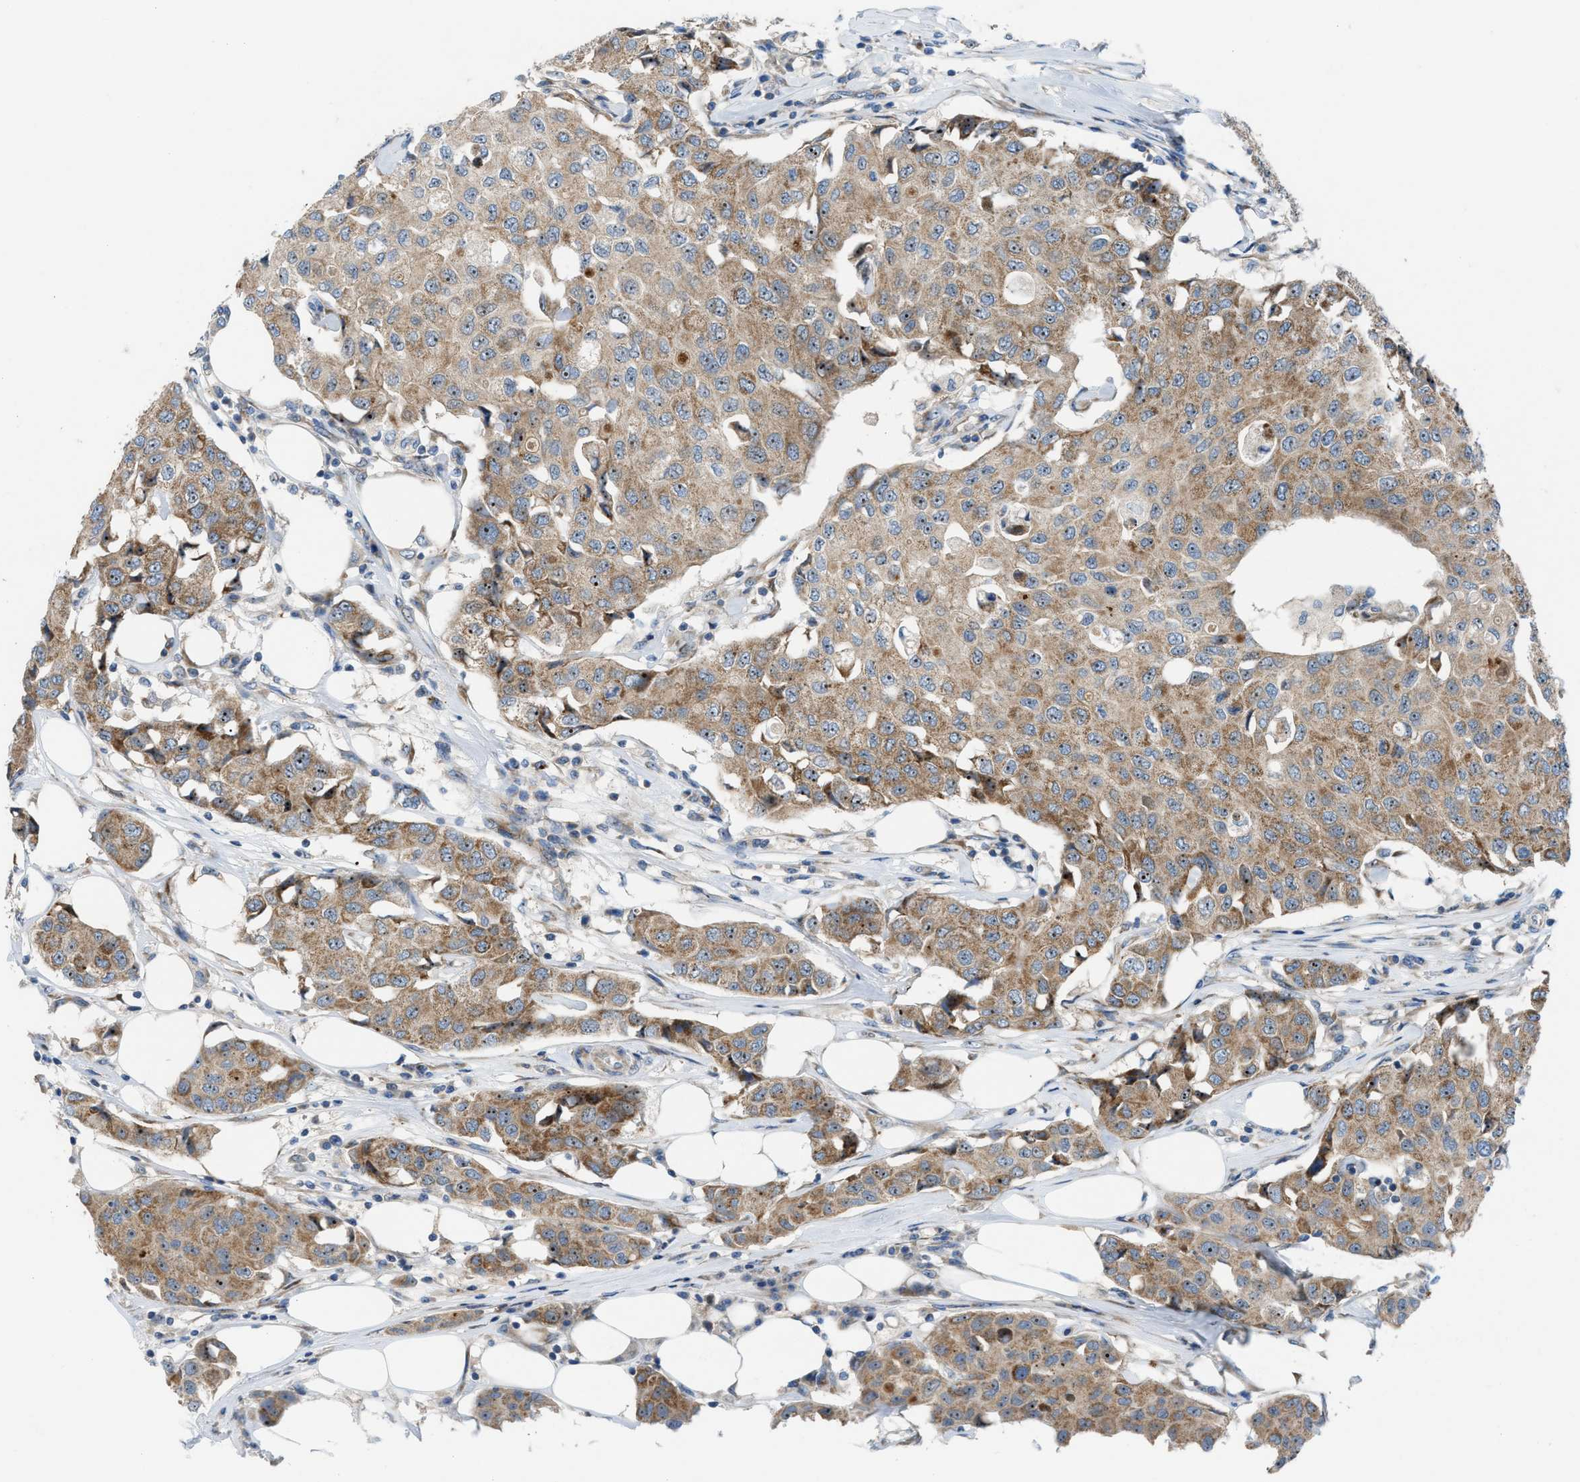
{"staining": {"intensity": "moderate", "quantity": ">75%", "location": "cytoplasmic/membranous,nuclear"}, "tissue": "breast cancer", "cell_type": "Tumor cells", "image_type": "cancer", "snomed": [{"axis": "morphology", "description": "Duct carcinoma"}, {"axis": "topography", "description": "Breast"}], "caption": "Immunohistochemistry micrograph of neoplastic tissue: breast infiltrating ductal carcinoma stained using immunohistochemistry reveals medium levels of moderate protein expression localized specifically in the cytoplasmic/membranous and nuclear of tumor cells, appearing as a cytoplasmic/membranous and nuclear brown color.", "gene": "TPH1", "patient": {"sex": "female", "age": 80}}